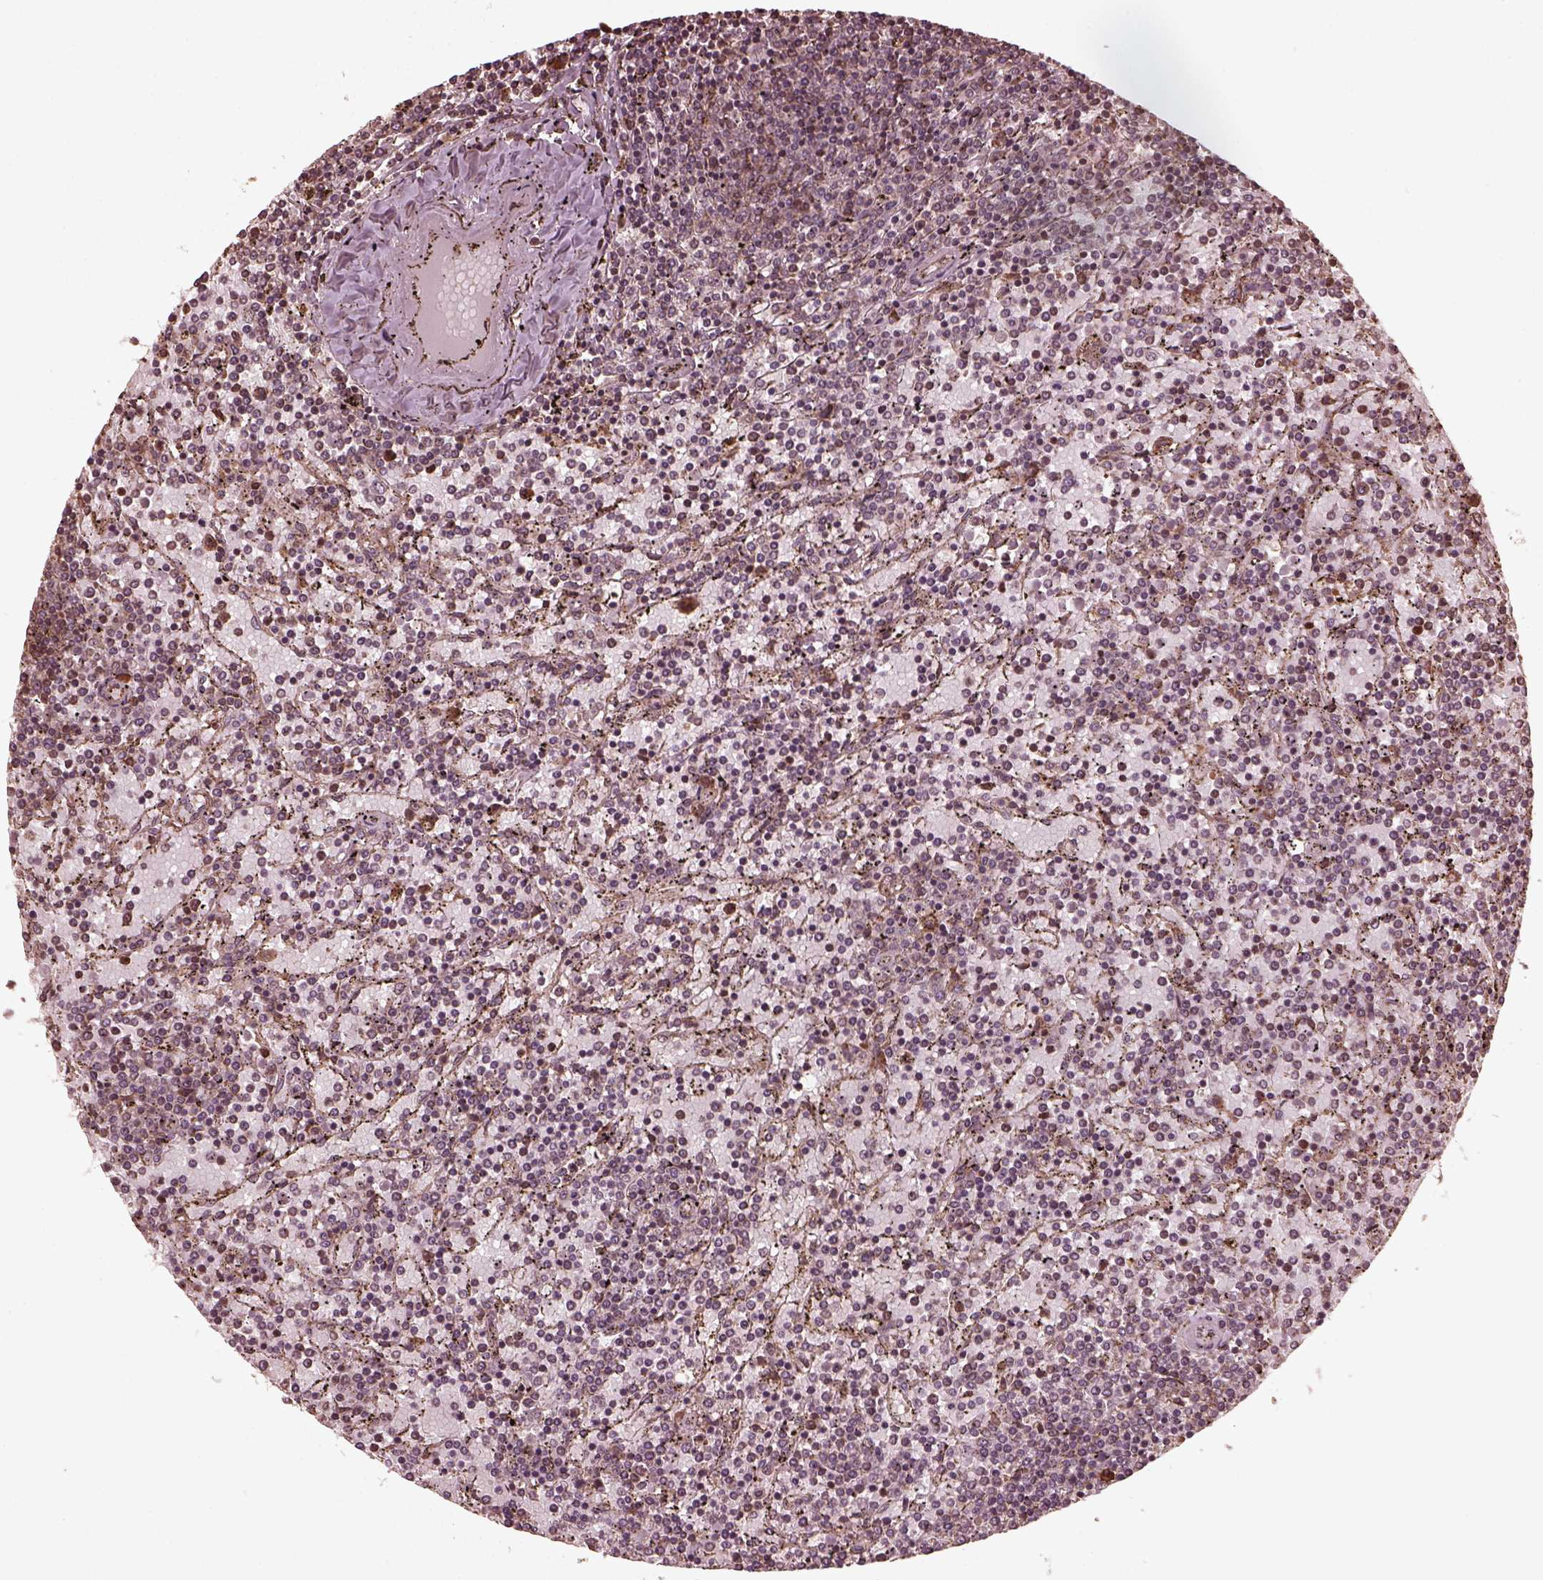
{"staining": {"intensity": "negative", "quantity": "none", "location": "none"}, "tissue": "lymphoma", "cell_type": "Tumor cells", "image_type": "cancer", "snomed": [{"axis": "morphology", "description": "Malignant lymphoma, non-Hodgkin's type, Low grade"}, {"axis": "topography", "description": "Spleen"}], "caption": "Immunohistochemistry of malignant lymphoma, non-Hodgkin's type (low-grade) shows no staining in tumor cells.", "gene": "ZNF292", "patient": {"sex": "female", "age": 77}}